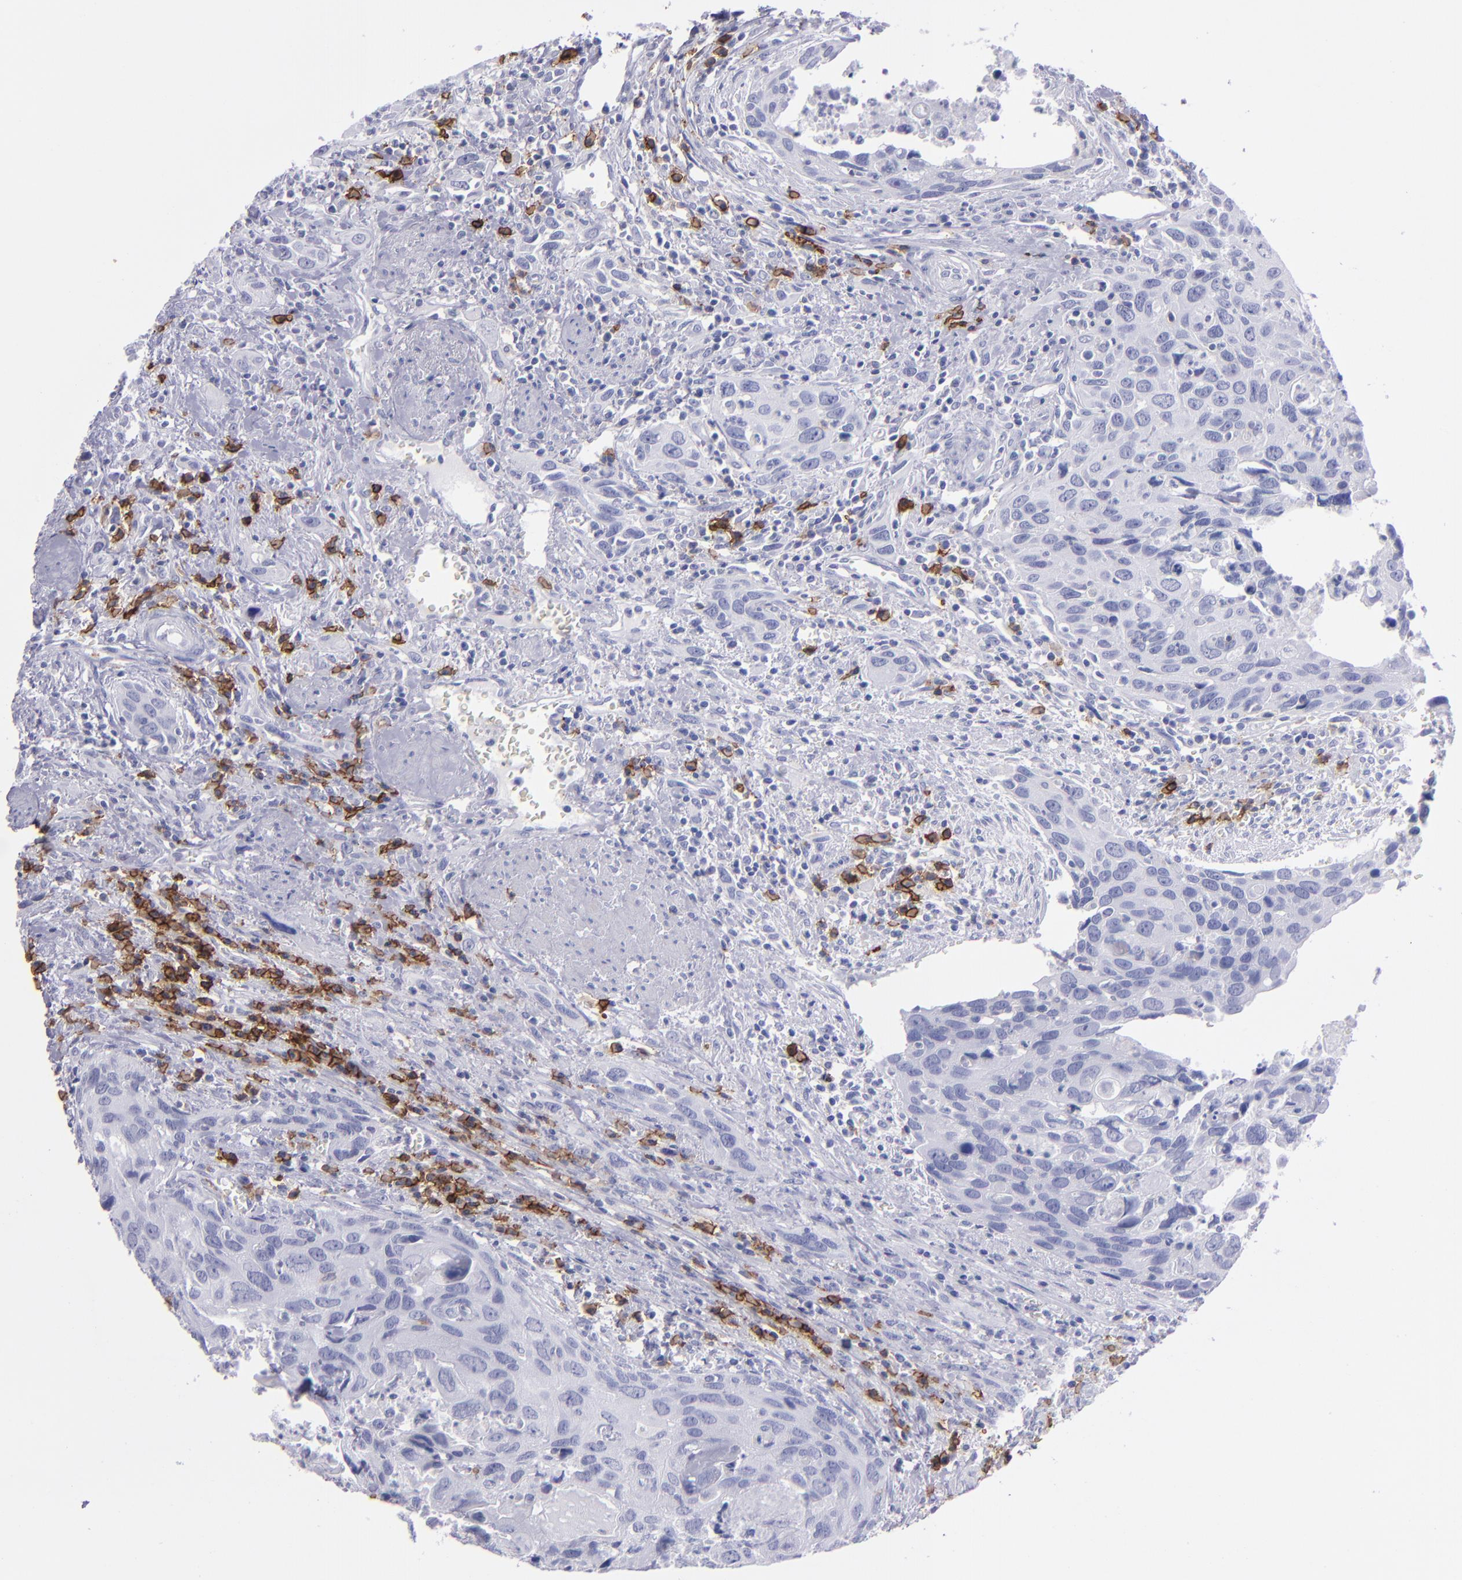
{"staining": {"intensity": "negative", "quantity": "none", "location": "none"}, "tissue": "urothelial cancer", "cell_type": "Tumor cells", "image_type": "cancer", "snomed": [{"axis": "morphology", "description": "Urothelial carcinoma, High grade"}, {"axis": "topography", "description": "Urinary bladder"}], "caption": "Tumor cells show no significant staining in urothelial carcinoma (high-grade).", "gene": "CD38", "patient": {"sex": "male", "age": 71}}